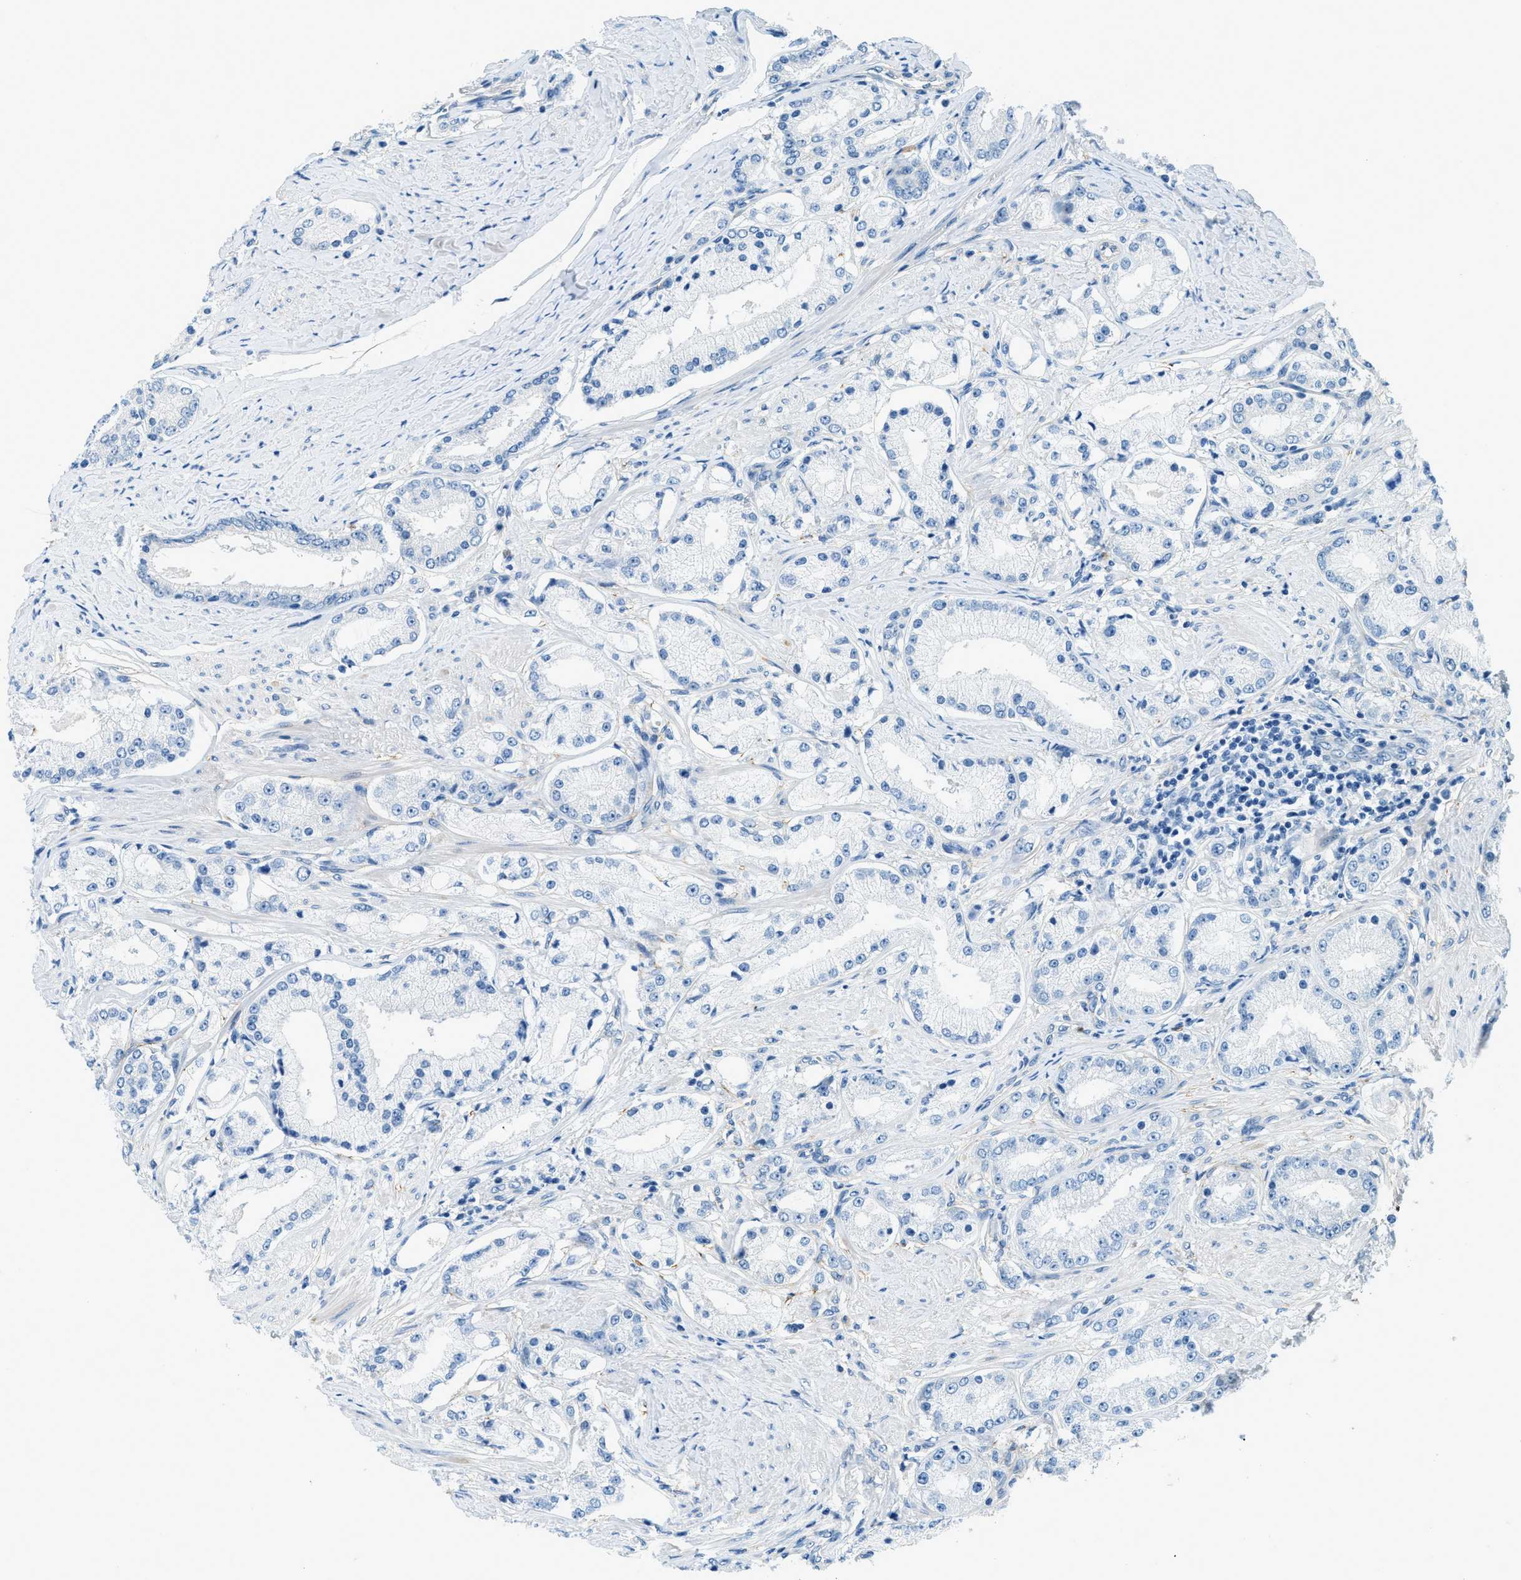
{"staining": {"intensity": "negative", "quantity": "none", "location": "none"}, "tissue": "prostate cancer", "cell_type": "Tumor cells", "image_type": "cancer", "snomed": [{"axis": "morphology", "description": "Adenocarcinoma, Low grade"}, {"axis": "topography", "description": "Prostate"}], "caption": "A histopathology image of human prostate cancer is negative for staining in tumor cells.", "gene": "ZNF367", "patient": {"sex": "male", "age": 63}}